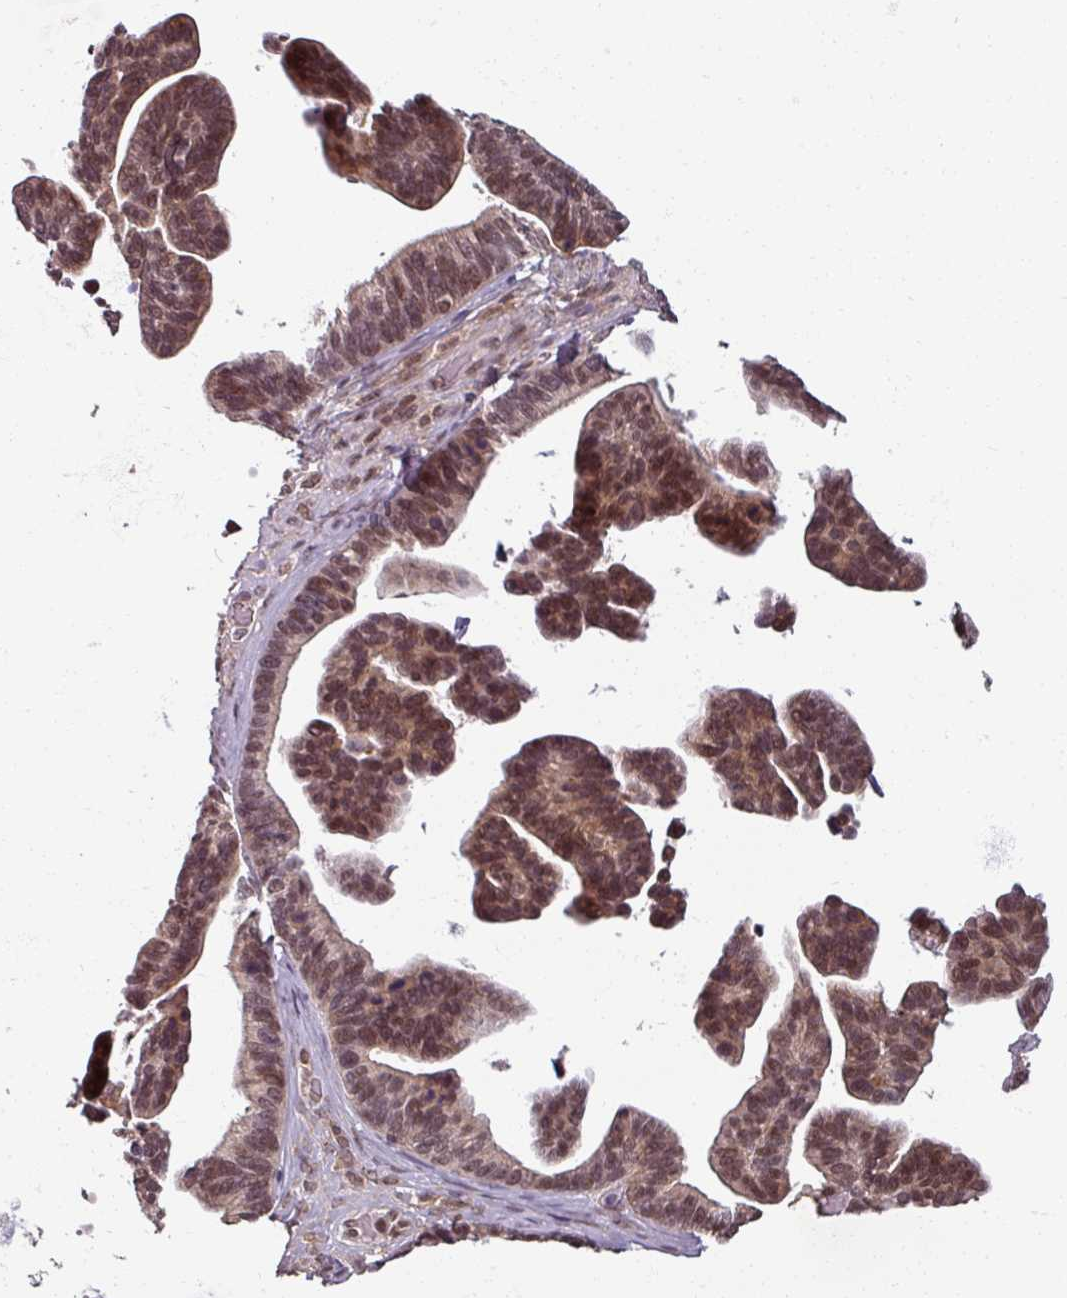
{"staining": {"intensity": "moderate", "quantity": ">75%", "location": "nuclear"}, "tissue": "ovarian cancer", "cell_type": "Tumor cells", "image_type": "cancer", "snomed": [{"axis": "morphology", "description": "Cystadenocarcinoma, serous, NOS"}, {"axis": "topography", "description": "Ovary"}], "caption": "About >75% of tumor cells in human ovarian cancer (serous cystadenocarcinoma) show moderate nuclear protein positivity as visualized by brown immunohistochemical staining.", "gene": "POLR2G", "patient": {"sex": "female", "age": 56}}